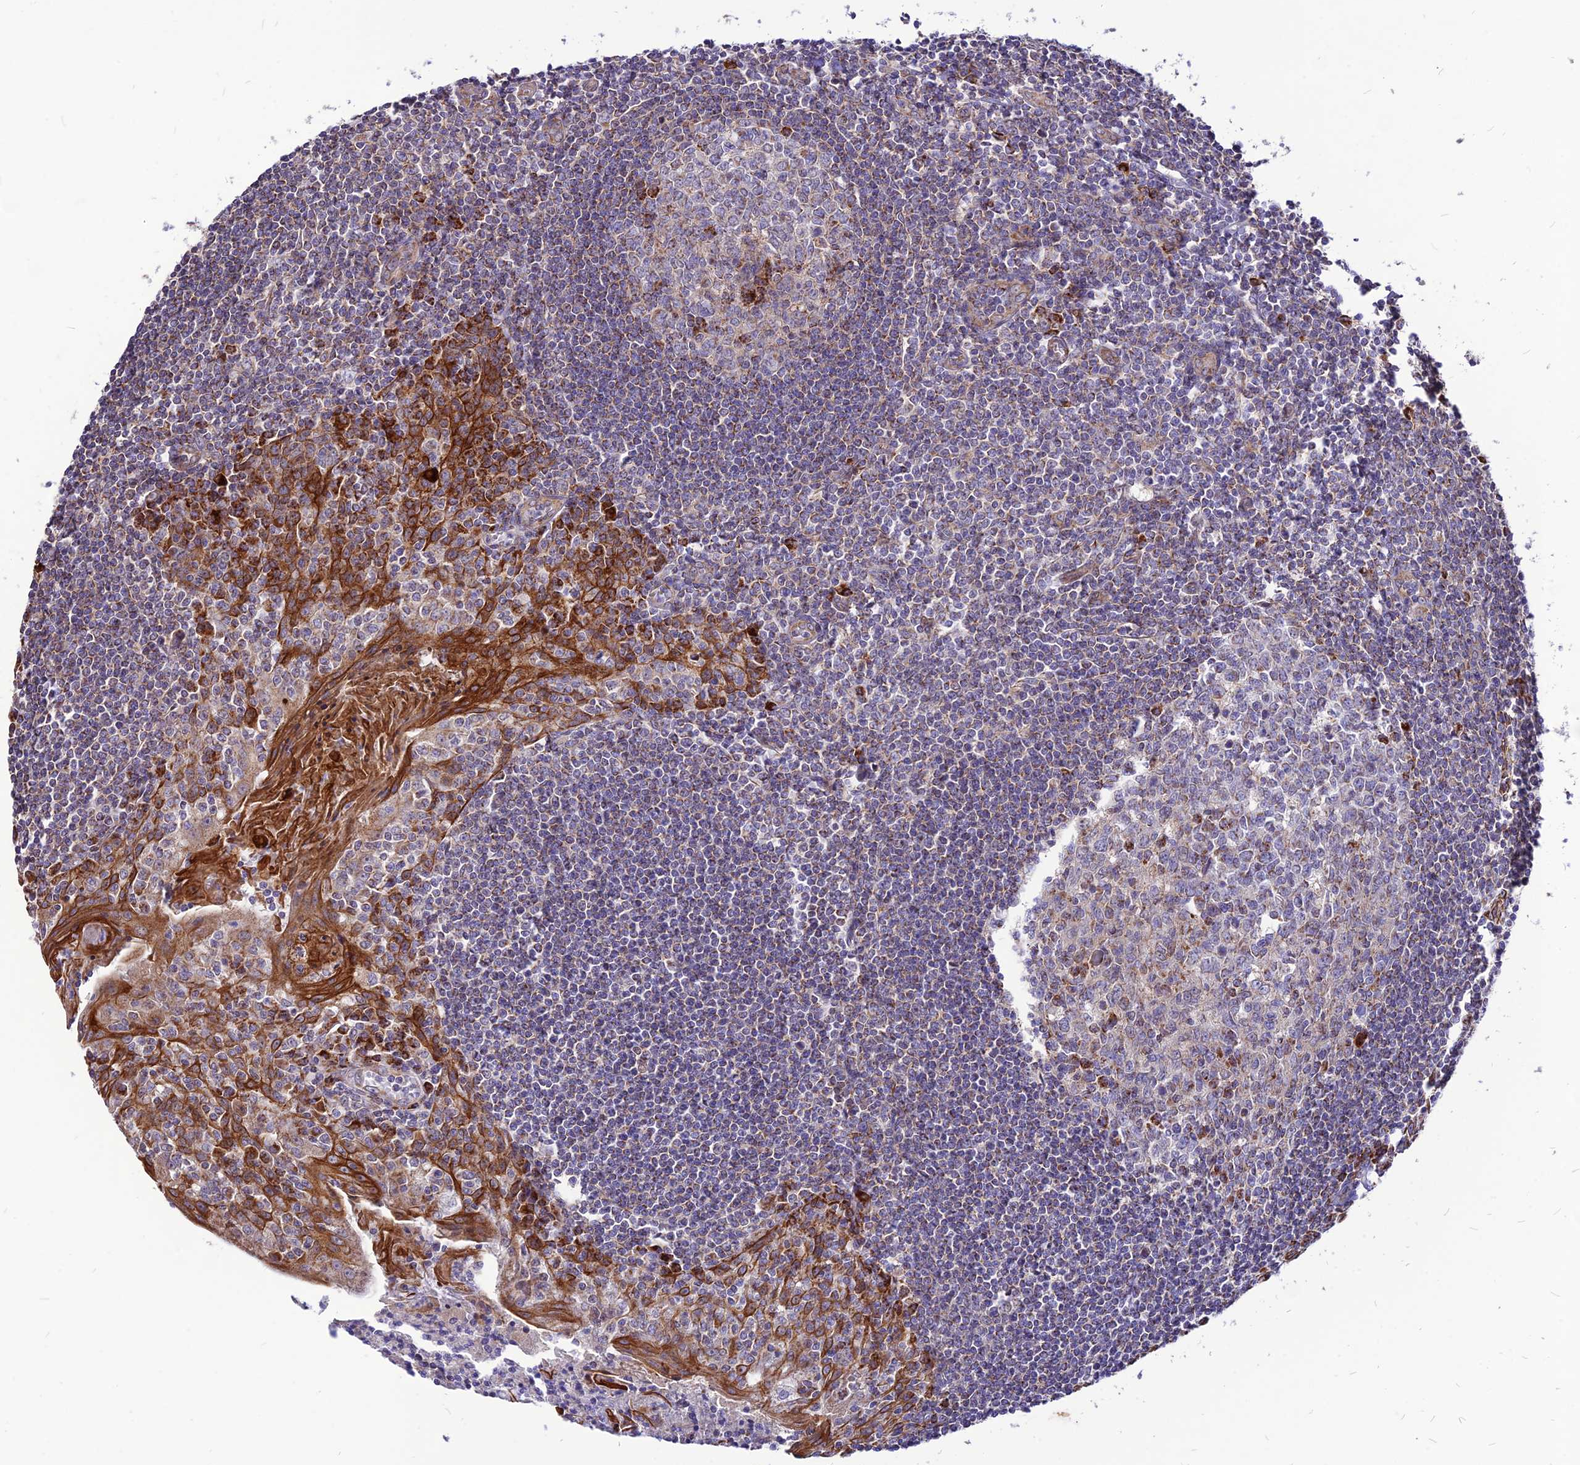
{"staining": {"intensity": "strong", "quantity": "<25%", "location": "cytoplasmic/membranous"}, "tissue": "tonsil", "cell_type": "Germinal center cells", "image_type": "normal", "snomed": [{"axis": "morphology", "description": "Normal tissue, NOS"}, {"axis": "topography", "description": "Tonsil"}], "caption": "Immunohistochemical staining of normal human tonsil shows <25% levels of strong cytoplasmic/membranous protein expression in approximately <25% of germinal center cells.", "gene": "ECI1", "patient": {"sex": "male", "age": 27}}